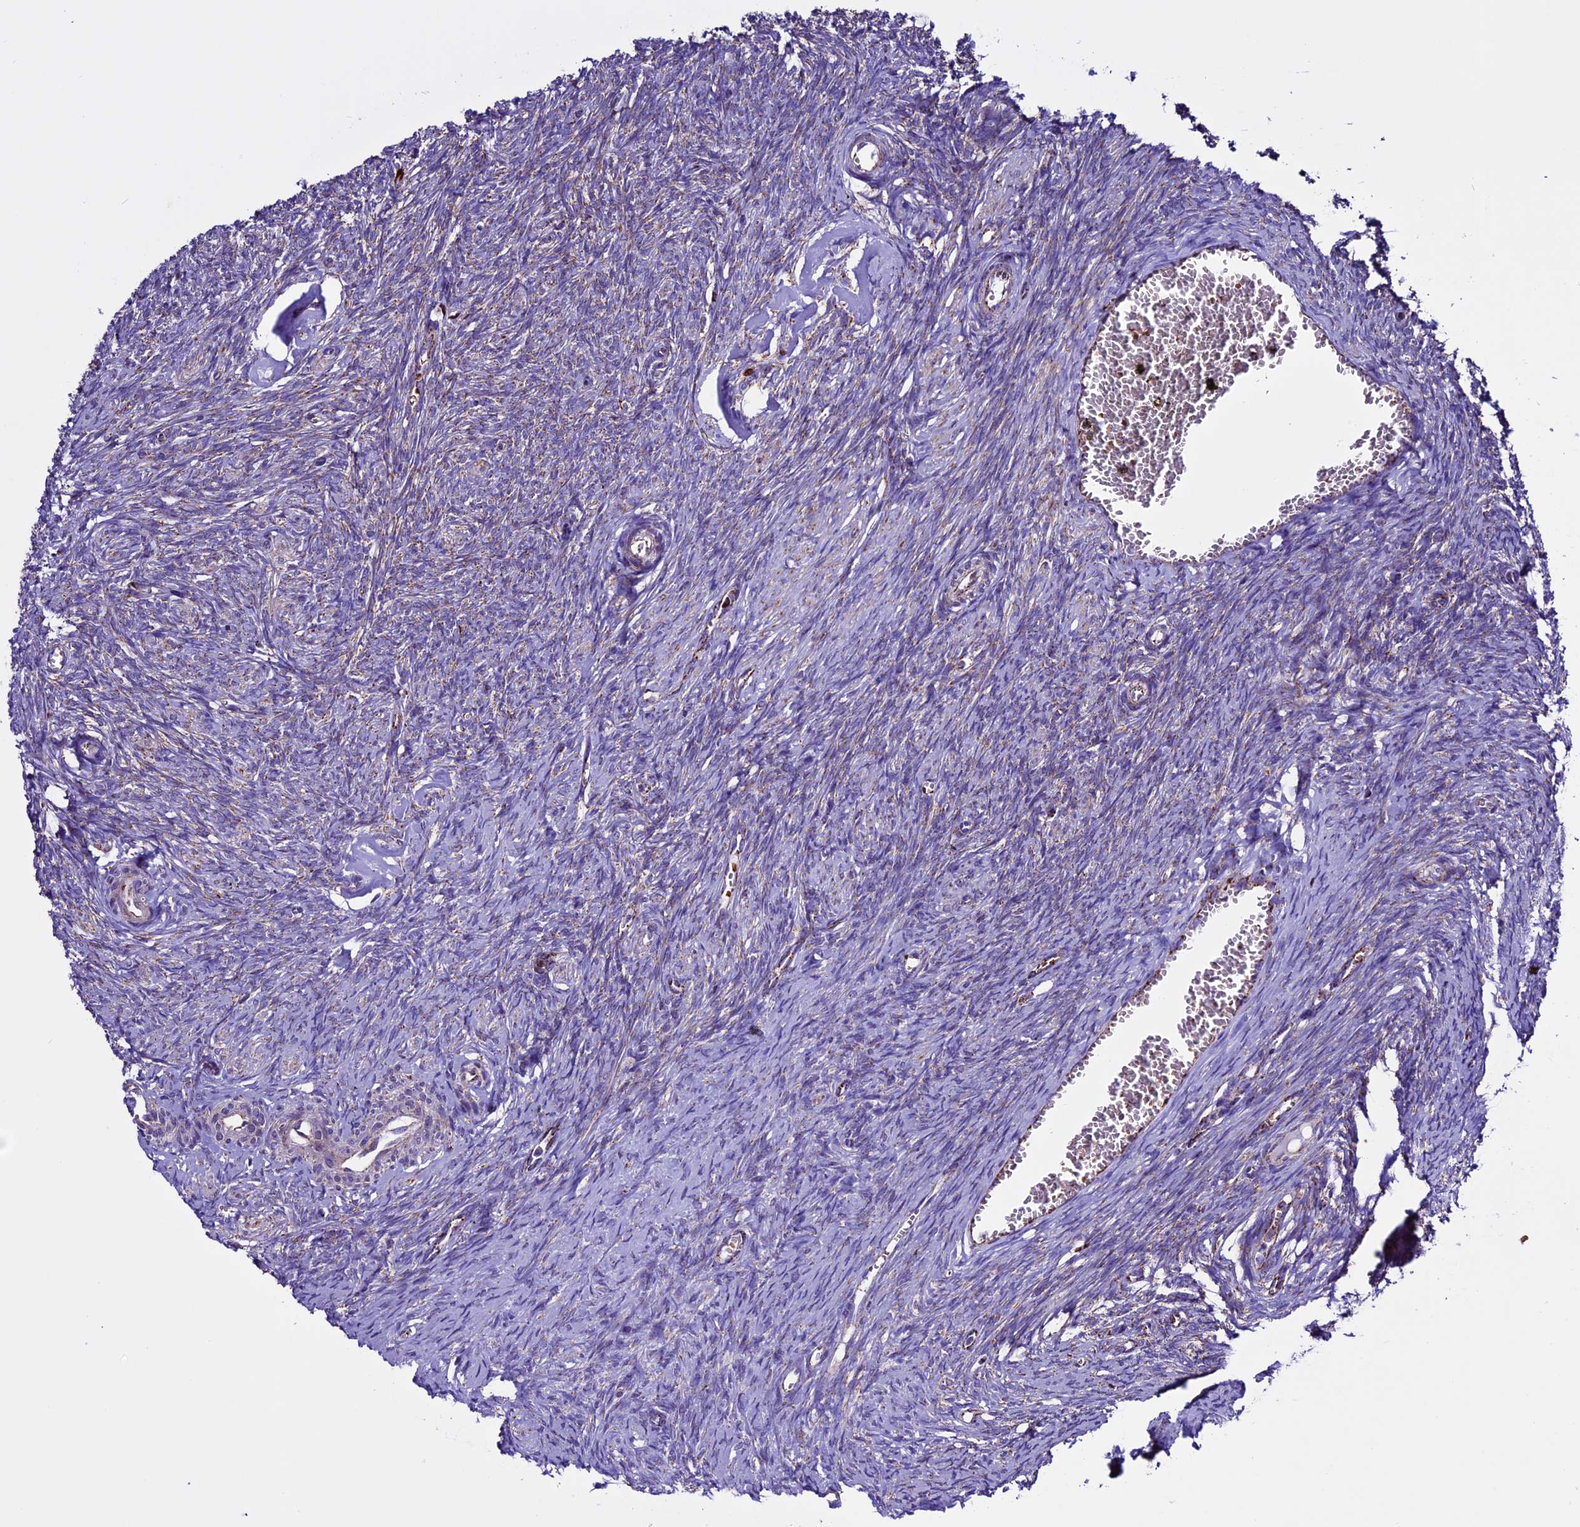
{"staining": {"intensity": "weak", "quantity": "<25%", "location": "cytoplasmic/membranous"}, "tissue": "ovary", "cell_type": "Ovarian stroma cells", "image_type": "normal", "snomed": [{"axis": "morphology", "description": "Normal tissue, NOS"}, {"axis": "topography", "description": "Ovary"}], "caption": "Immunohistochemistry (IHC) of normal human ovary displays no positivity in ovarian stroma cells.", "gene": "CX3CL1", "patient": {"sex": "female", "age": 44}}